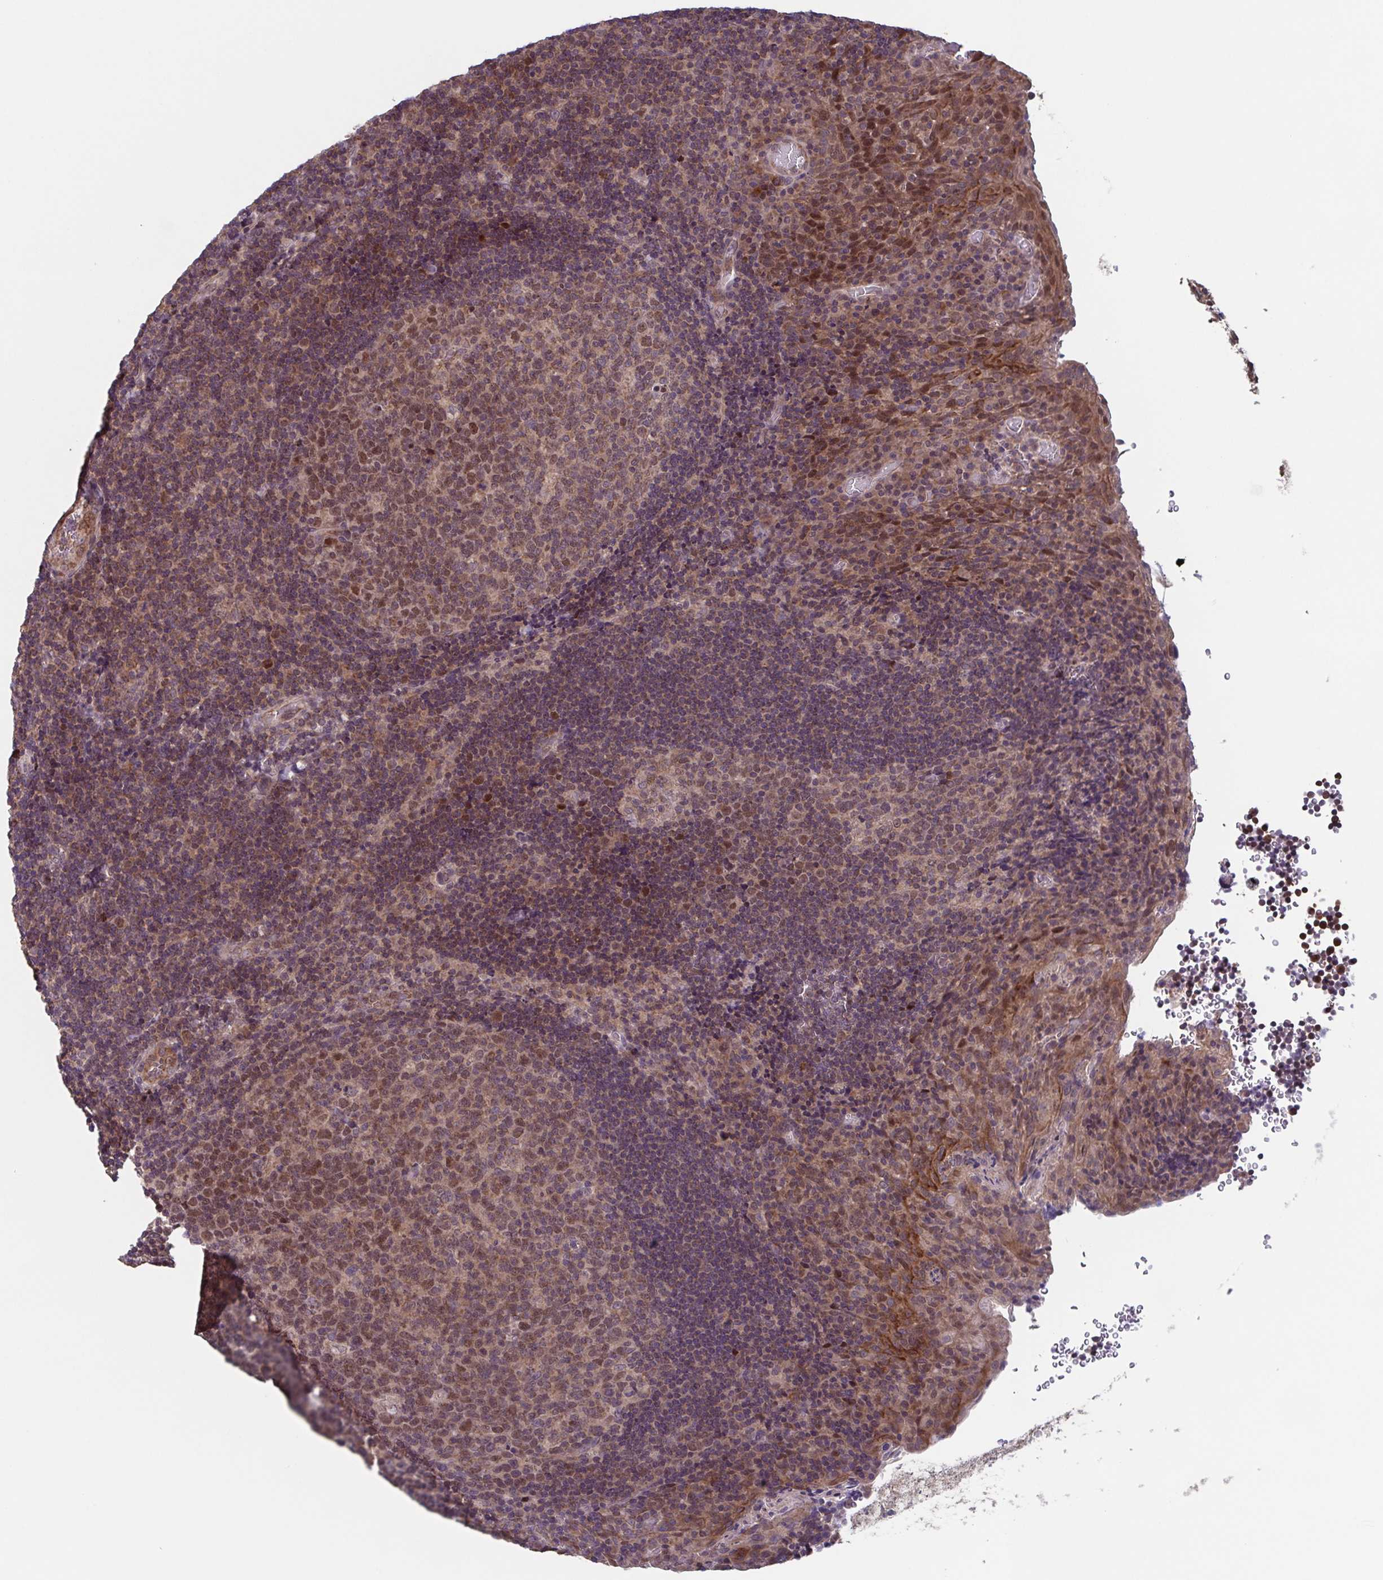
{"staining": {"intensity": "moderate", "quantity": "25%-75%", "location": "cytoplasmic/membranous,nuclear"}, "tissue": "tonsil", "cell_type": "Germinal center cells", "image_type": "normal", "snomed": [{"axis": "morphology", "description": "Normal tissue, NOS"}, {"axis": "topography", "description": "Tonsil"}], "caption": "Protein expression analysis of normal human tonsil reveals moderate cytoplasmic/membranous,nuclear staining in about 25%-75% of germinal center cells. Immunohistochemistry (ihc) stains the protein in brown and the nuclei are stained blue.", "gene": "TTC19", "patient": {"sex": "male", "age": 17}}